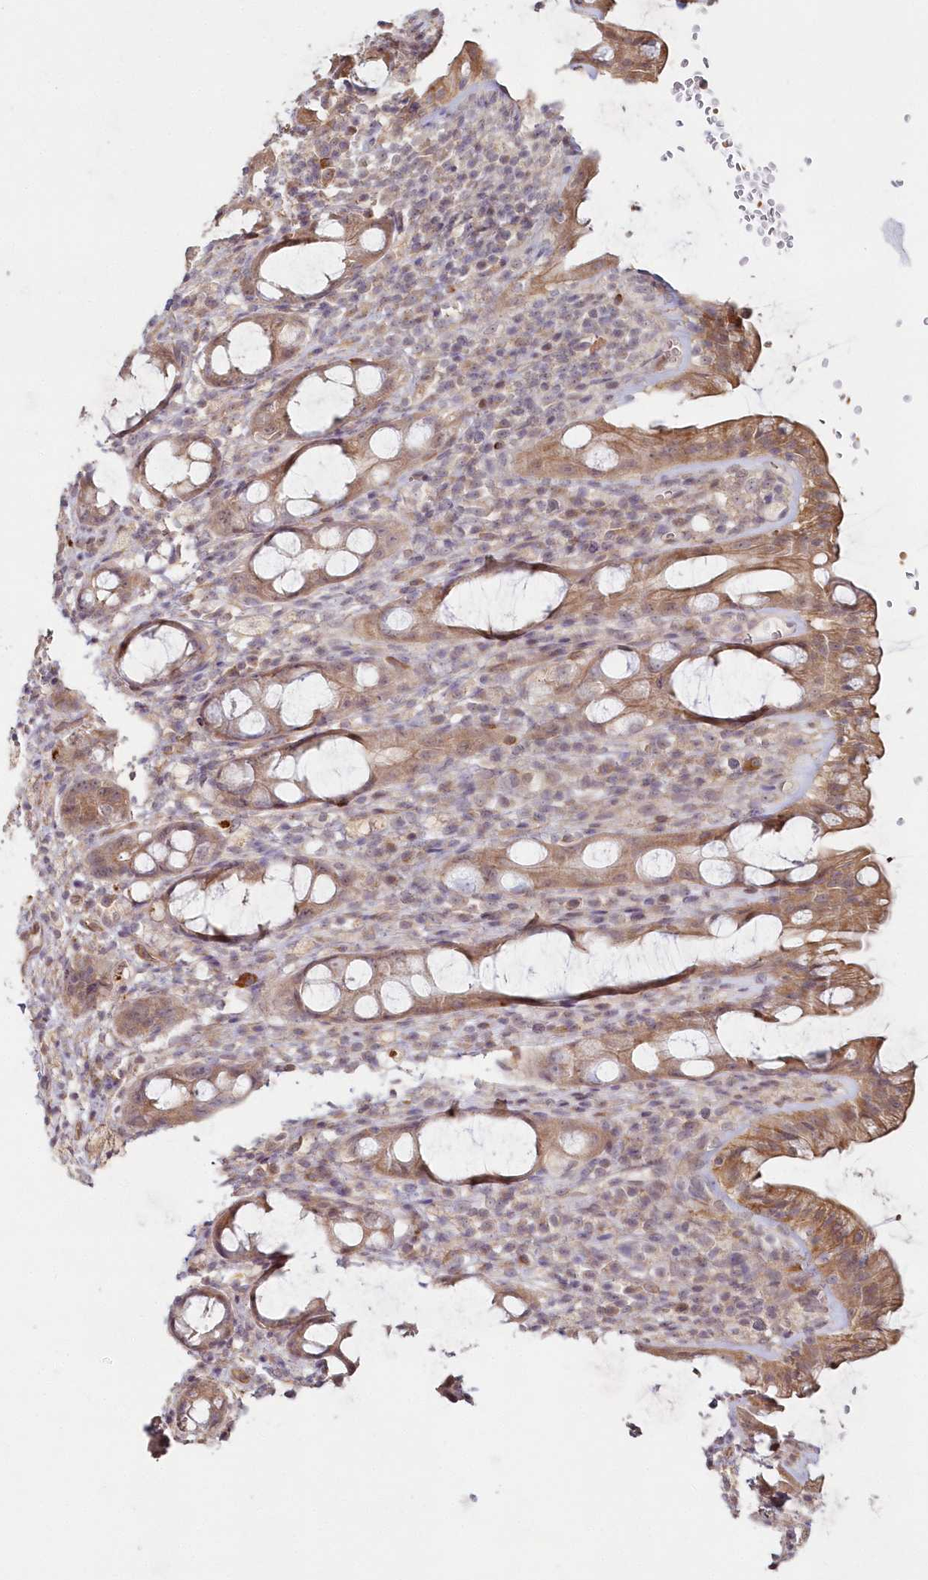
{"staining": {"intensity": "moderate", "quantity": ">75%", "location": "cytoplasmic/membranous"}, "tissue": "rectum", "cell_type": "Glandular cells", "image_type": "normal", "snomed": [{"axis": "morphology", "description": "Normal tissue, NOS"}, {"axis": "topography", "description": "Rectum"}], "caption": "Normal rectum demonstrates moderate cytoplasmic/membranous expression in about >75% of glandular cells (brown staining indicates protein expression, while blue staining denotes nuclei)..", "gene": "HYCC2", "patient": {"sex": "male", "age": 44}}